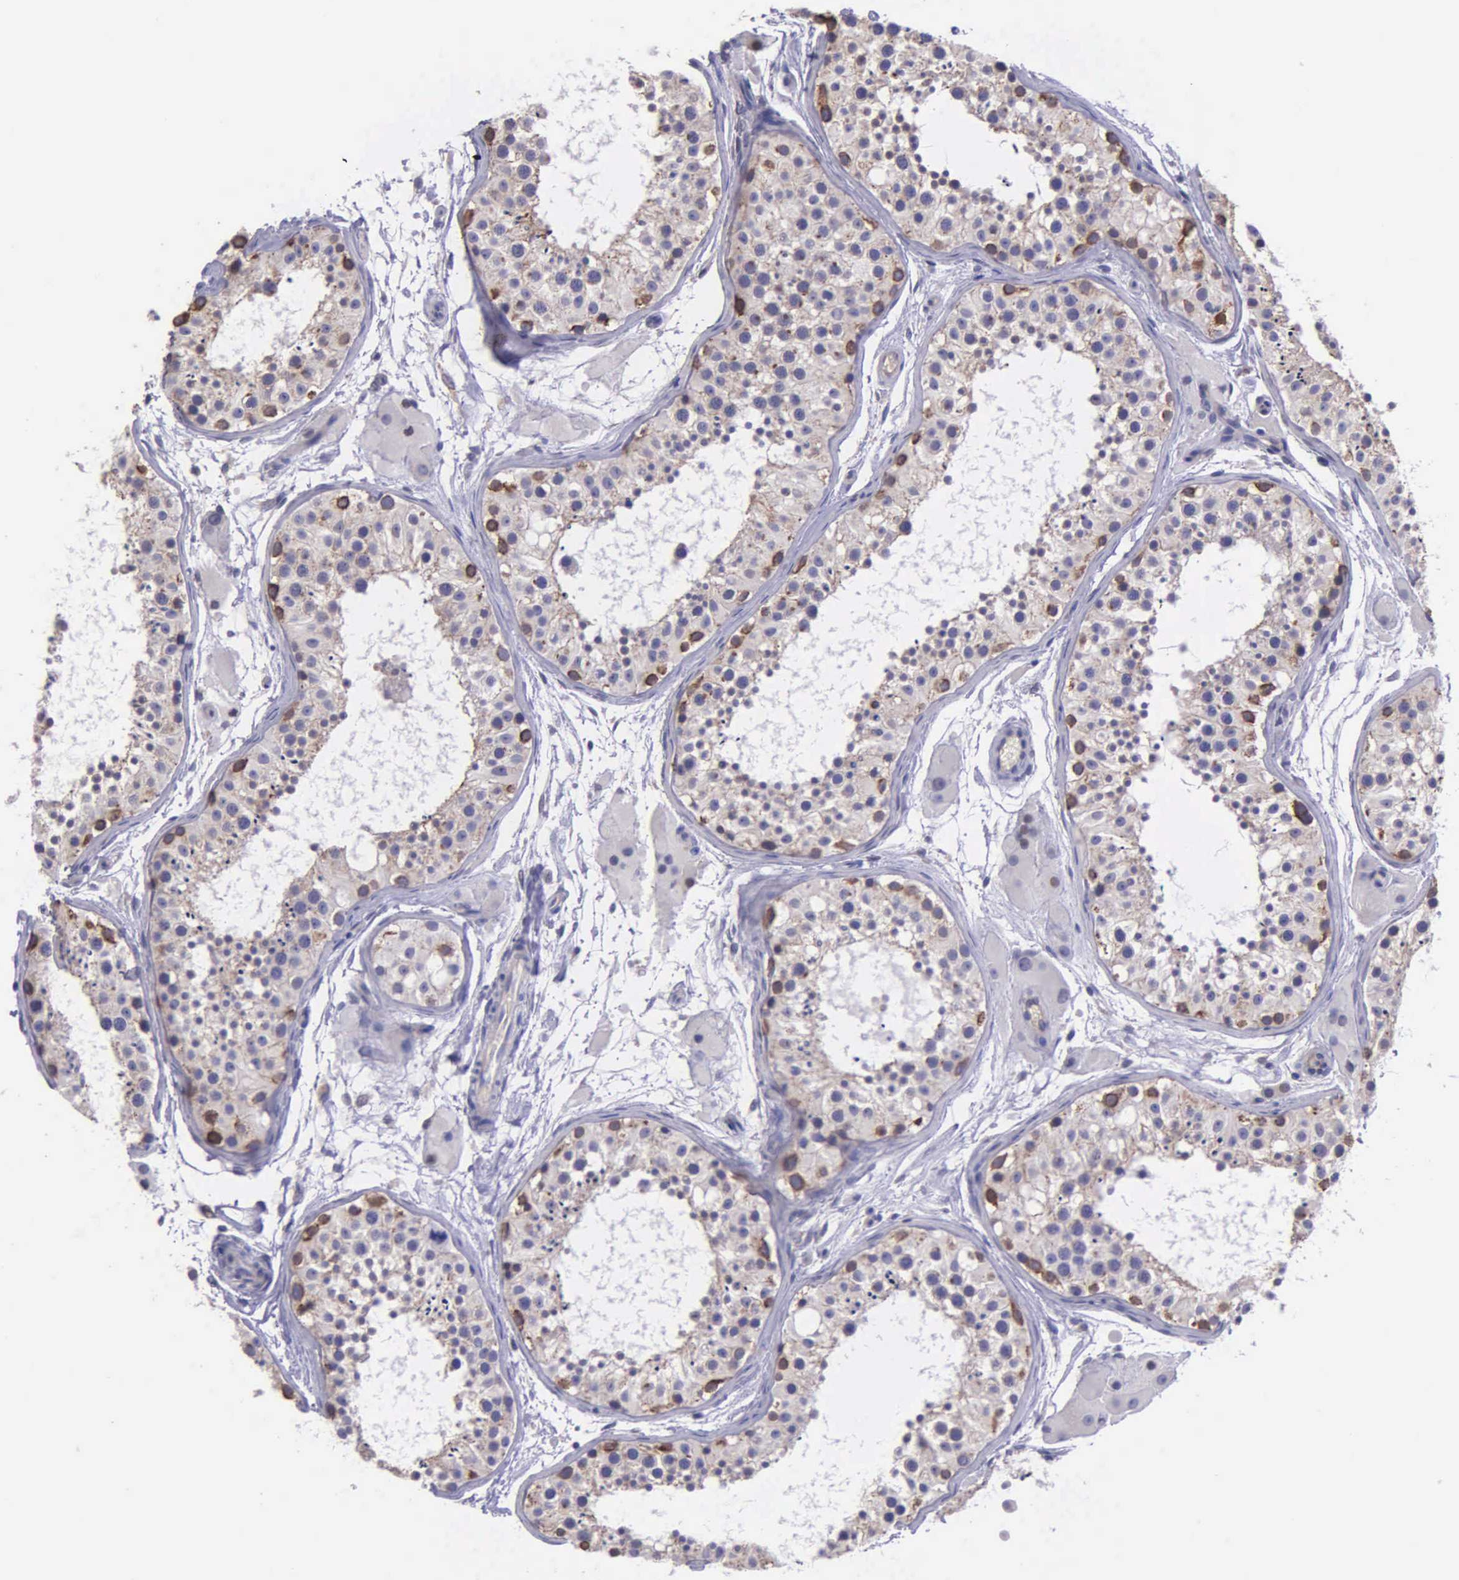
{"staining": {"intensity": "moderate", "quantity": "<25%", "location": "cytoplasmic/membranous"}, "tissue": "testis", "cell_type": "Cells in seminiferous ducts", "image_type": "normal", "snomed": [{"axis": "morphology", "description": "Normal tissue, NOS"}, {"axis": "topography", "description": "Testis"}], "caption": "Protein expression analysis of normal testis shows moderate cytoplasmic/membranous positivity in about <25% of cells in seminiferous ducts.", "gene": "ZC3H12B", "patient": {"sex": "male", "age": 29}}